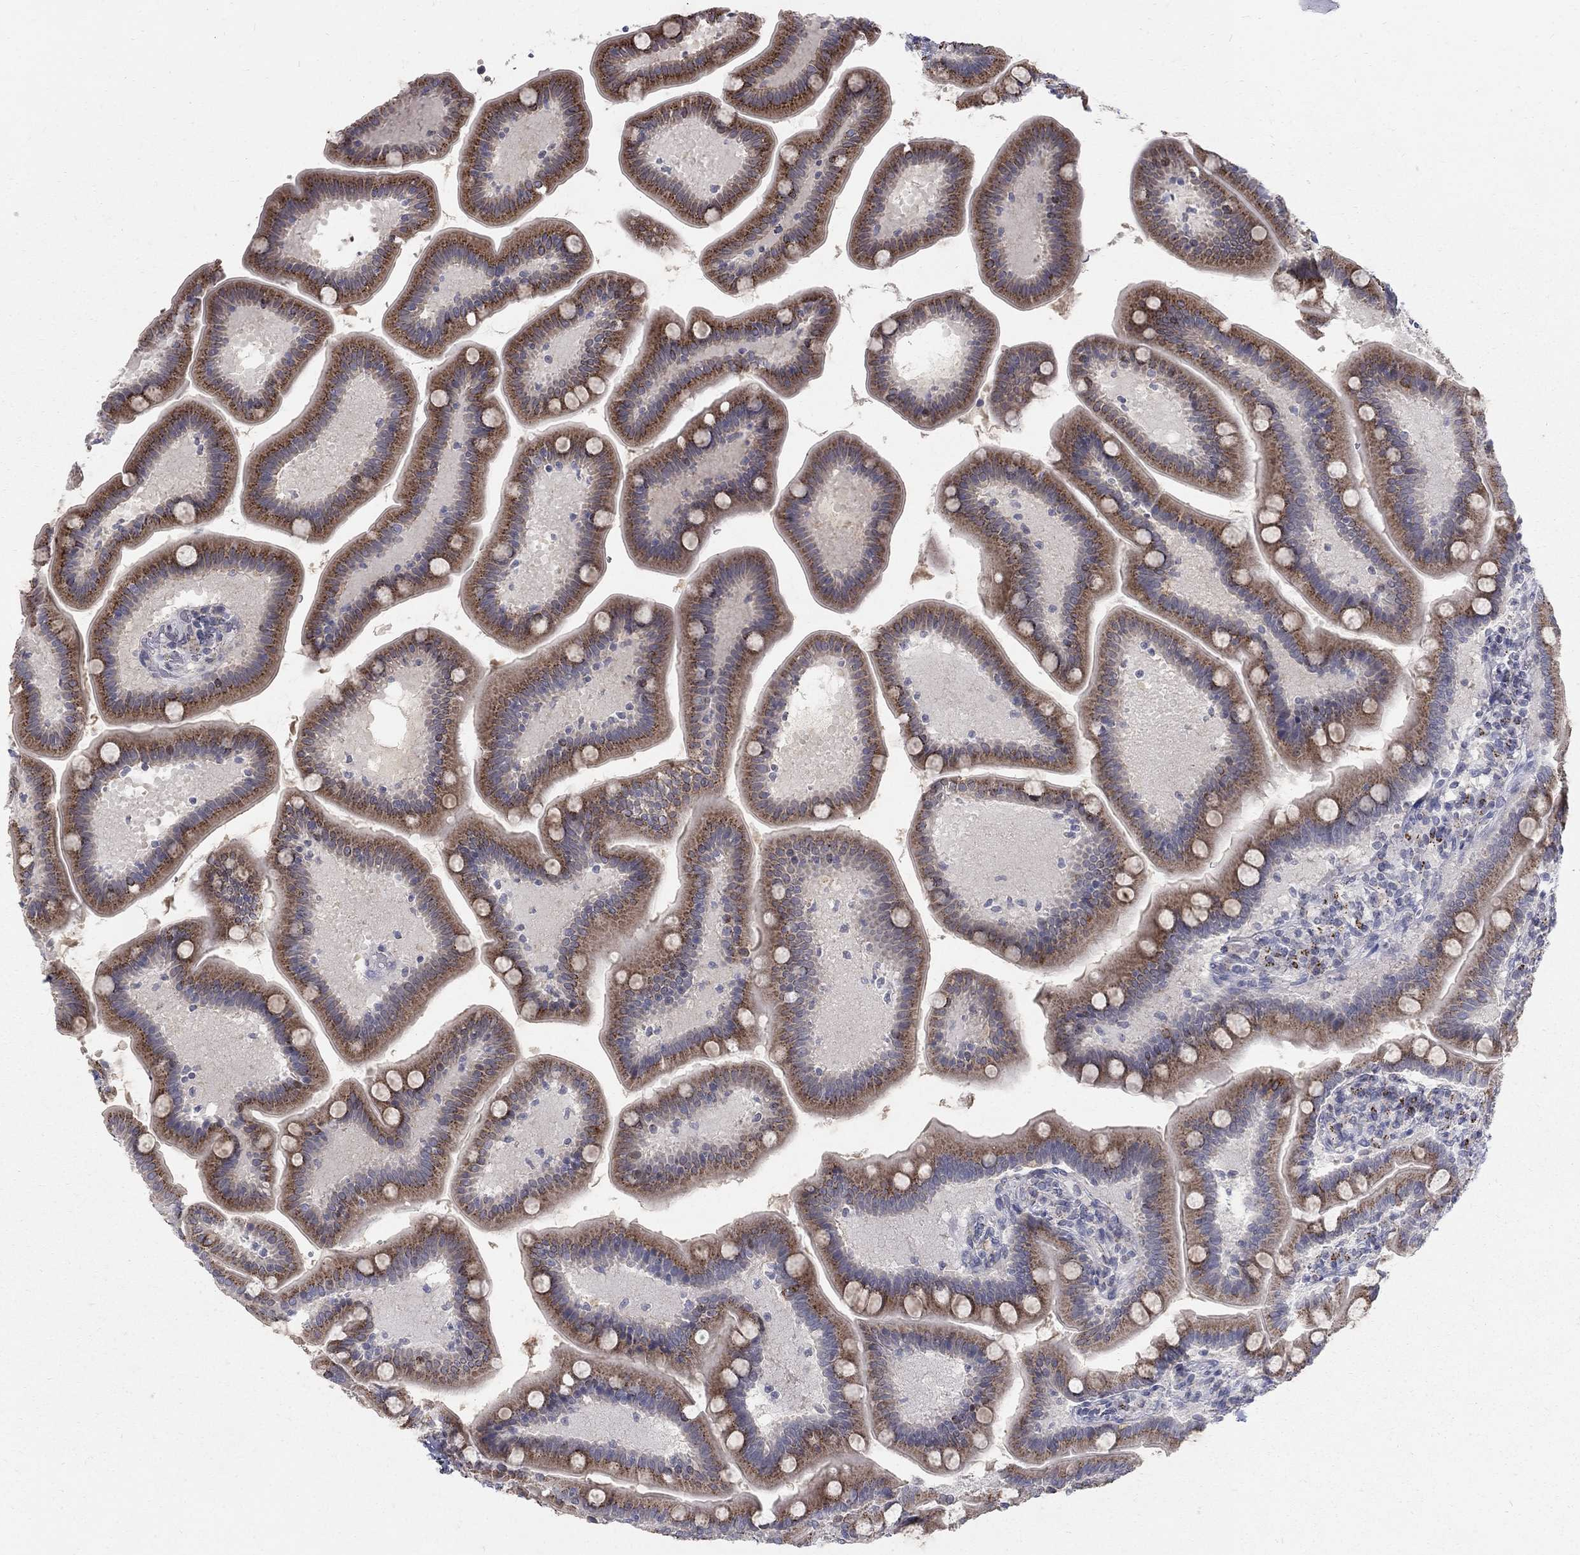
{"staining": {"intensity": "moderate", "quantity": ">75%", "location": "cytoplasmic/membranous"}, "tissue": "small intestine", "cell_type": "Glandular cells", "image_type": "normal", "snomed": [{"axis": "morphology", "description": "Normal tissue, NOS"}, {"axis": "topography", "description": "Small intestine"}], "caption": "IHC staining of normal small intestine, which displays medium levels of moderate cytoplasmic/membranous staining in approximately >75% of glandular cells indicating moderate cytoplasmic/membranous protein expression. The staining was performed using DAB (brown) for protein detection and nuclei were counterstained in hematoxylin (blue).", "gene": "PANK3", "patient": {"sex": "male", "age": 66}}